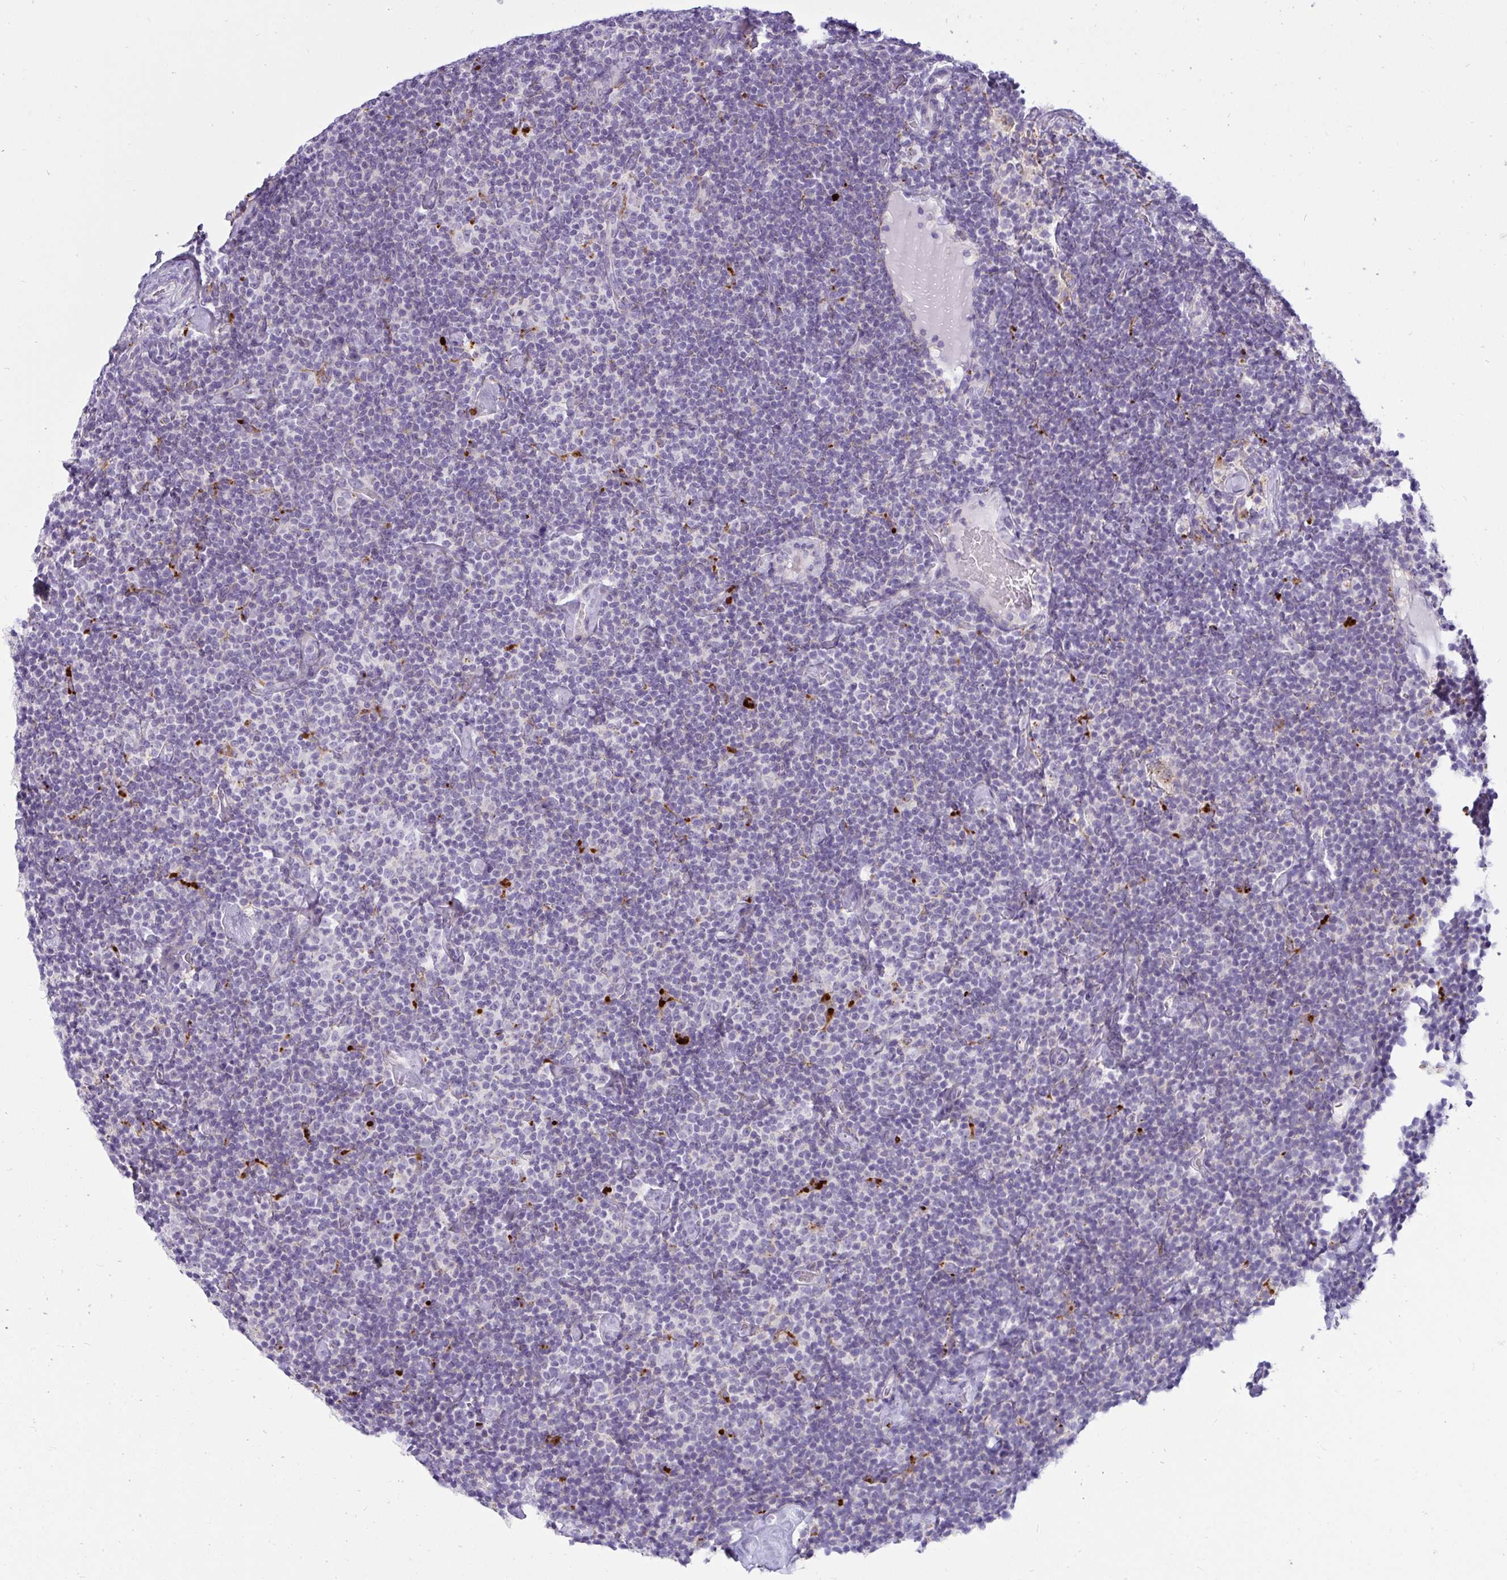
{"staining": {"intensity": "negative", "quantity": "none", "location": "none"}, "tissue": "lymphoma", "cell_type": "Tumor cells", "image_type": "cancer", "snomed": [{"axis": "morphology", "description": "Malignant lymphoma, non-Hodgkin's type, Low grade"}, {"axis": "topography", "description": "Lymph node"}], "caption": "Tumor cells show no significant protein expression in malignant lymphoma, non-Hodgkin's type (low-grade).", "gene": "CTSZ", "patient": {"sex": "male", "age": 81}}